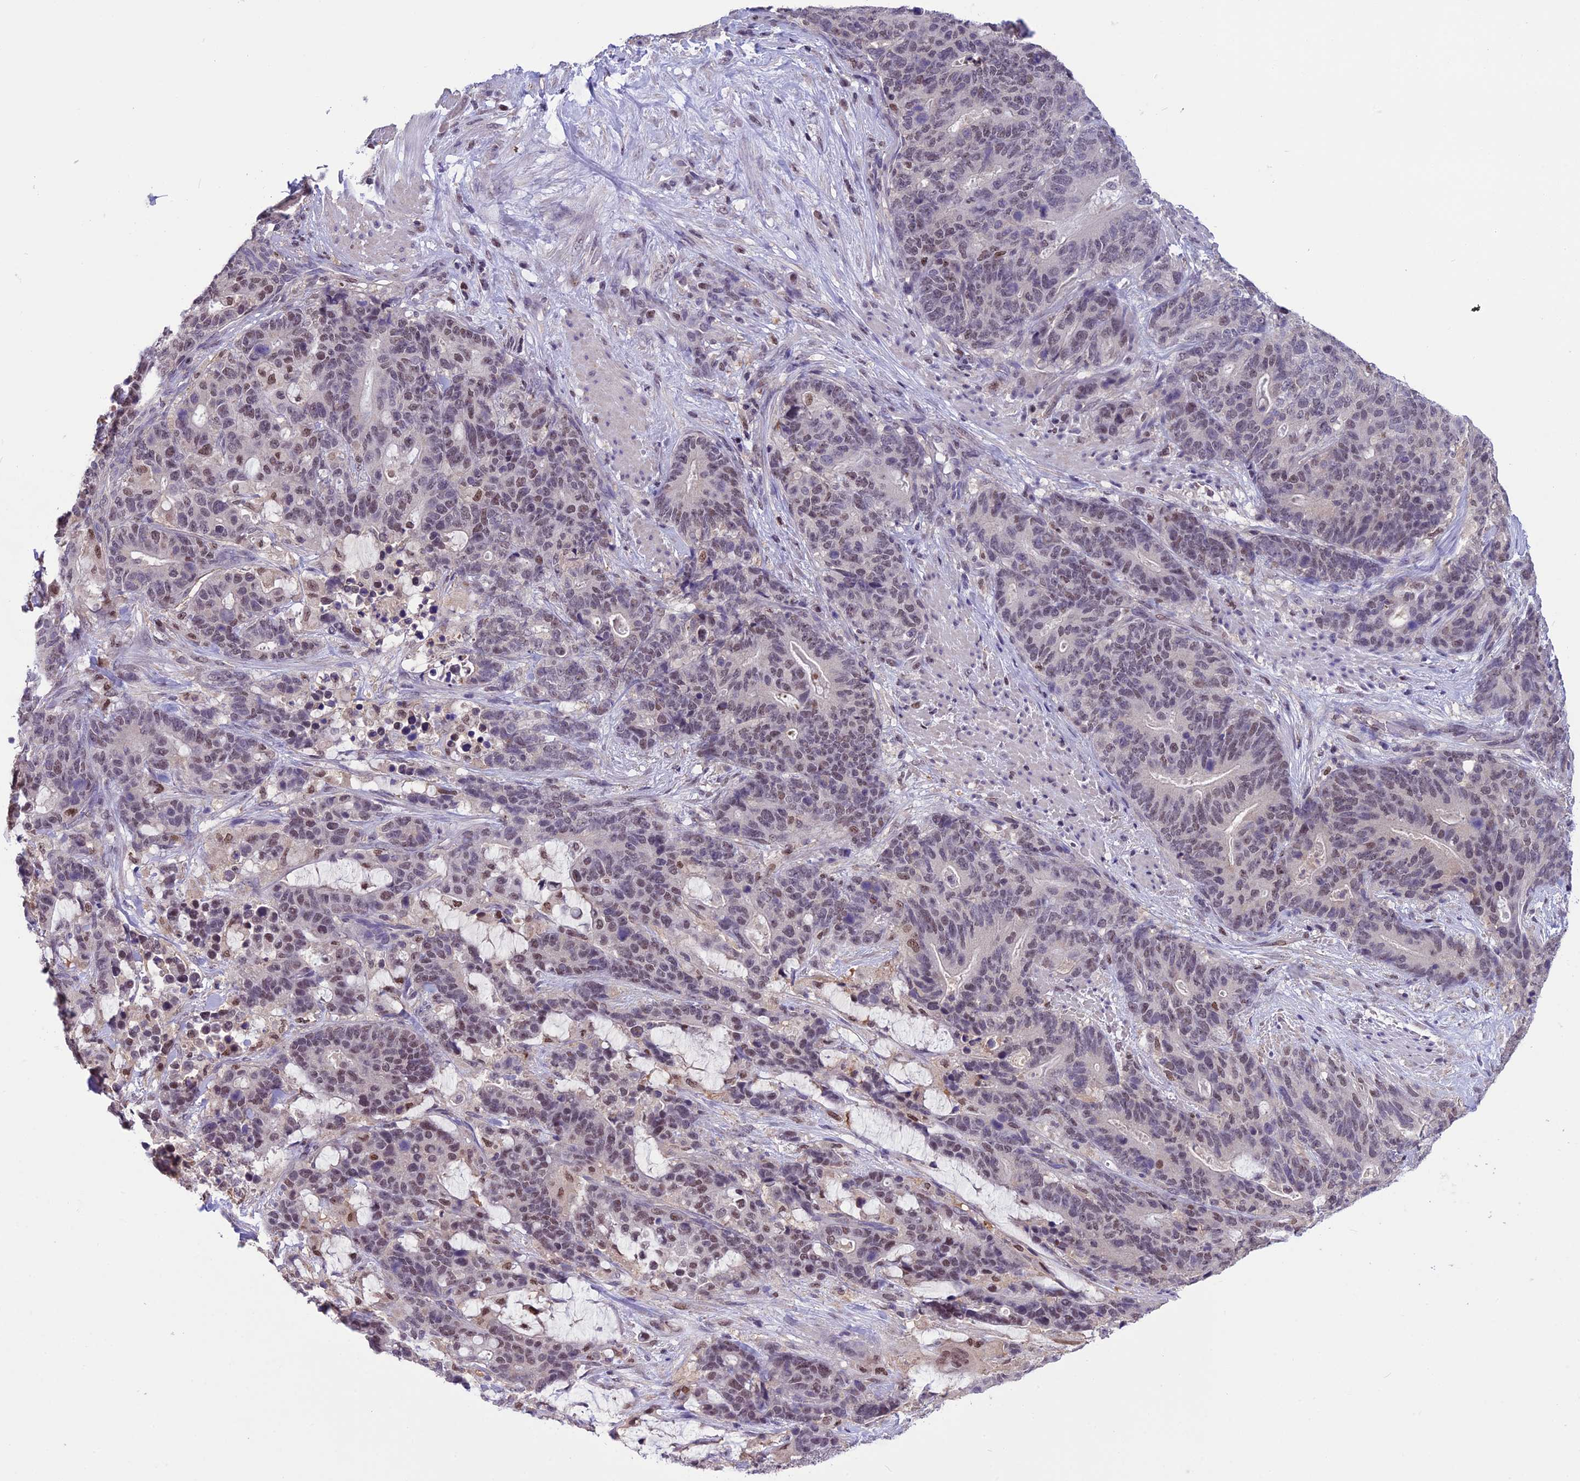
{"staining": {"intensity": "weak", "quantity": "<25%", "location": "nuclear"}, "tissue": "stomach cancer", "cell_type": "Tumor cells", "image_type": "cancer", "snomed": [{"axis": "morphology", "description": "Adenocarcinoma, NOS"}, {"axis": "topography", "description": "Stomach"}], "caption": "This is a photomicrograph of IHC staining of stomach cancer (adenocarcinoma), which shows no positivity in tumor cells. (DAB (3,3'-diaminobenzidine) immunohistochemistry (IHC) visualized using brightfield microscopy, high magnification).", "gene": "MIS12", "patient": {"sex": "female", "age": 76}}